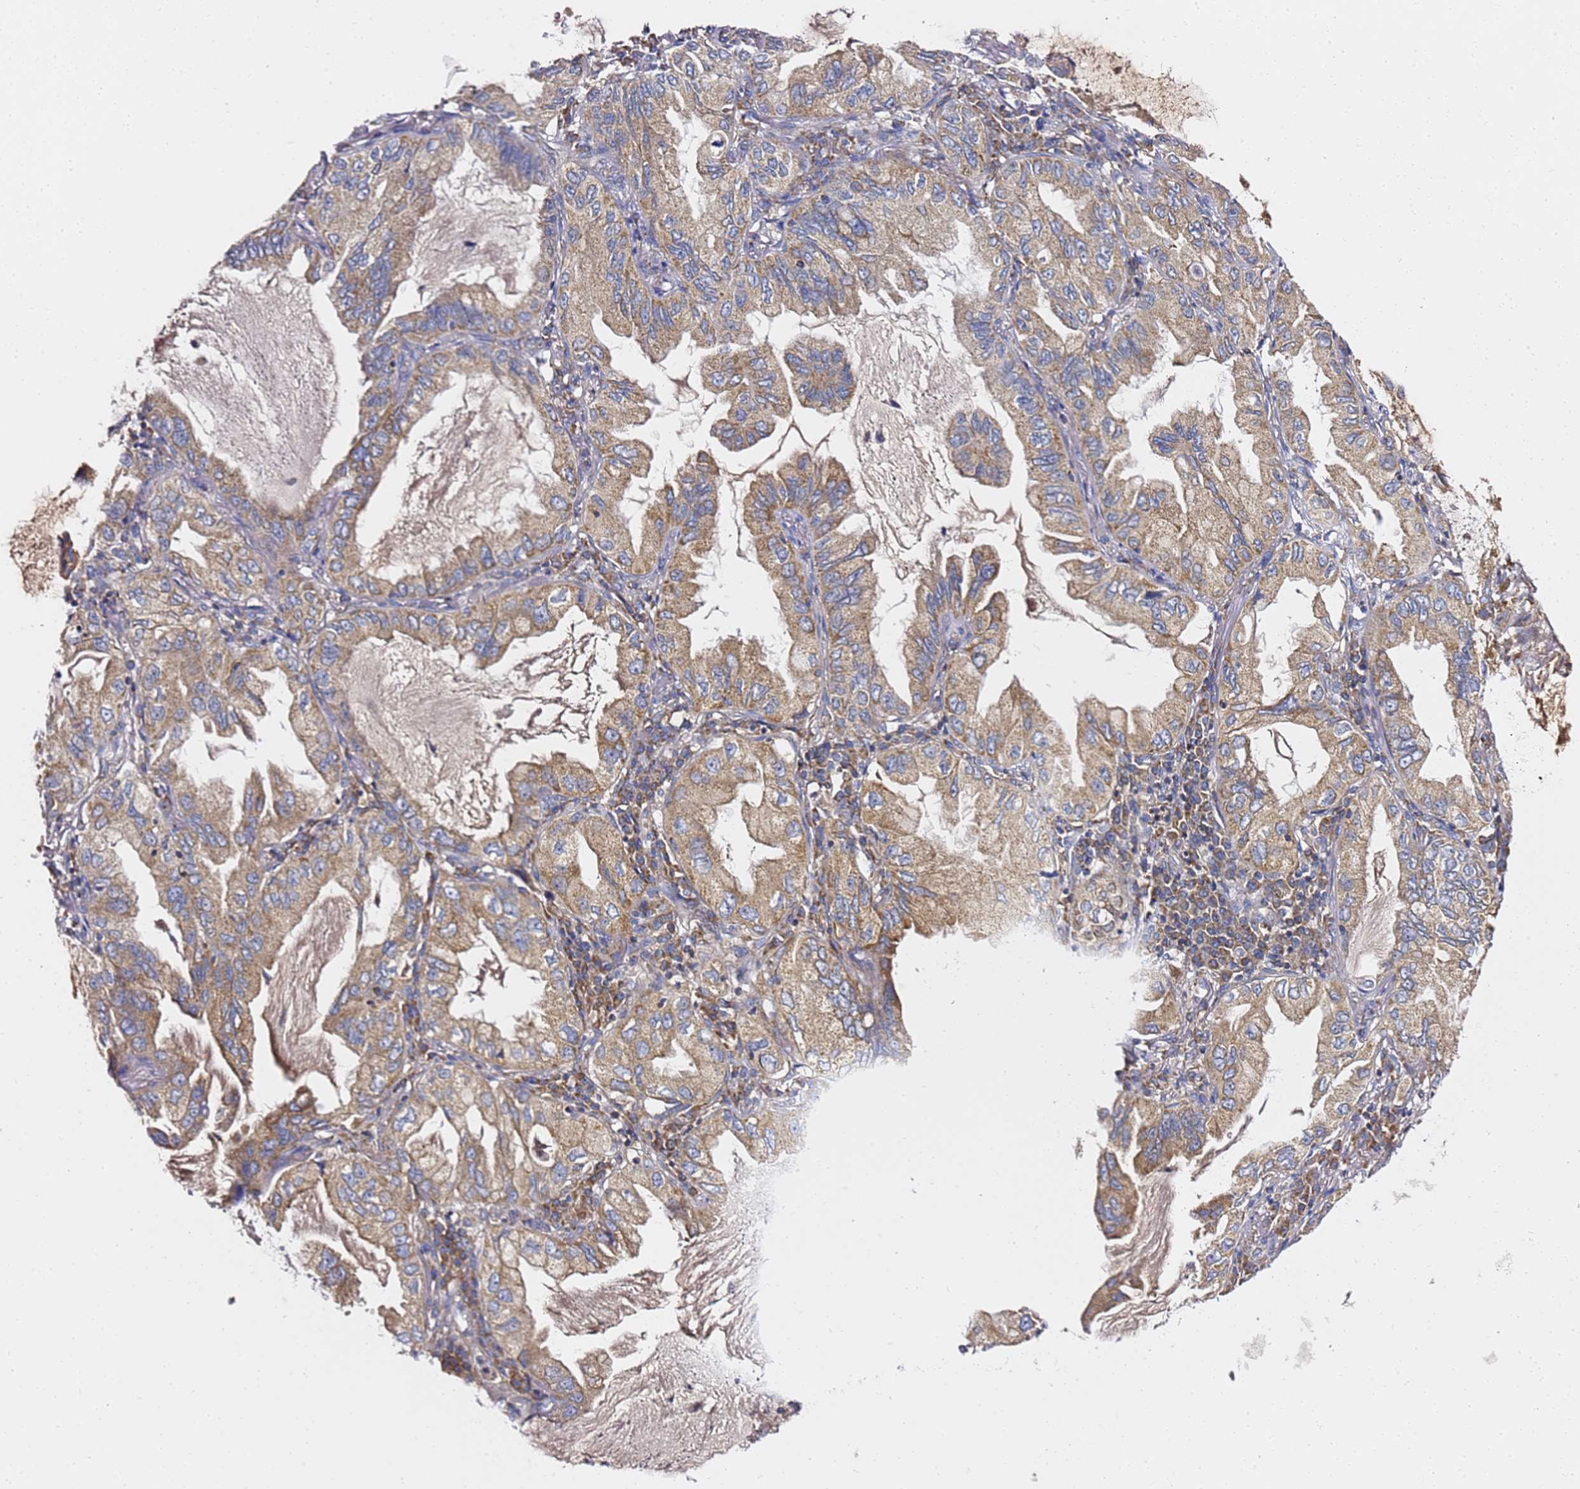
{"staining": {"intensity": "moderate", "quantity": ">75%", "location": "cytoplasmic/membranous"}, "tissue": "lung cancer", "cell_type": "Tumor cells", "image_type": "cancer", "snomed": [{"axis": "morphology", "description": "Adenocarcinoma, NOS"}, {"axis": "topography", "description": "Lung"}], "caption": "Immunohistochemistry (IHC) photomicrograph of human adenocarcinoma (lung) stained for a protein (brown), which displays medium levels of moderate cytoplasmic/membranous staining in approximately >75% of tumor cells.", "gene": "C19orf12", "patient": {"sex": "female", "age": 69}}